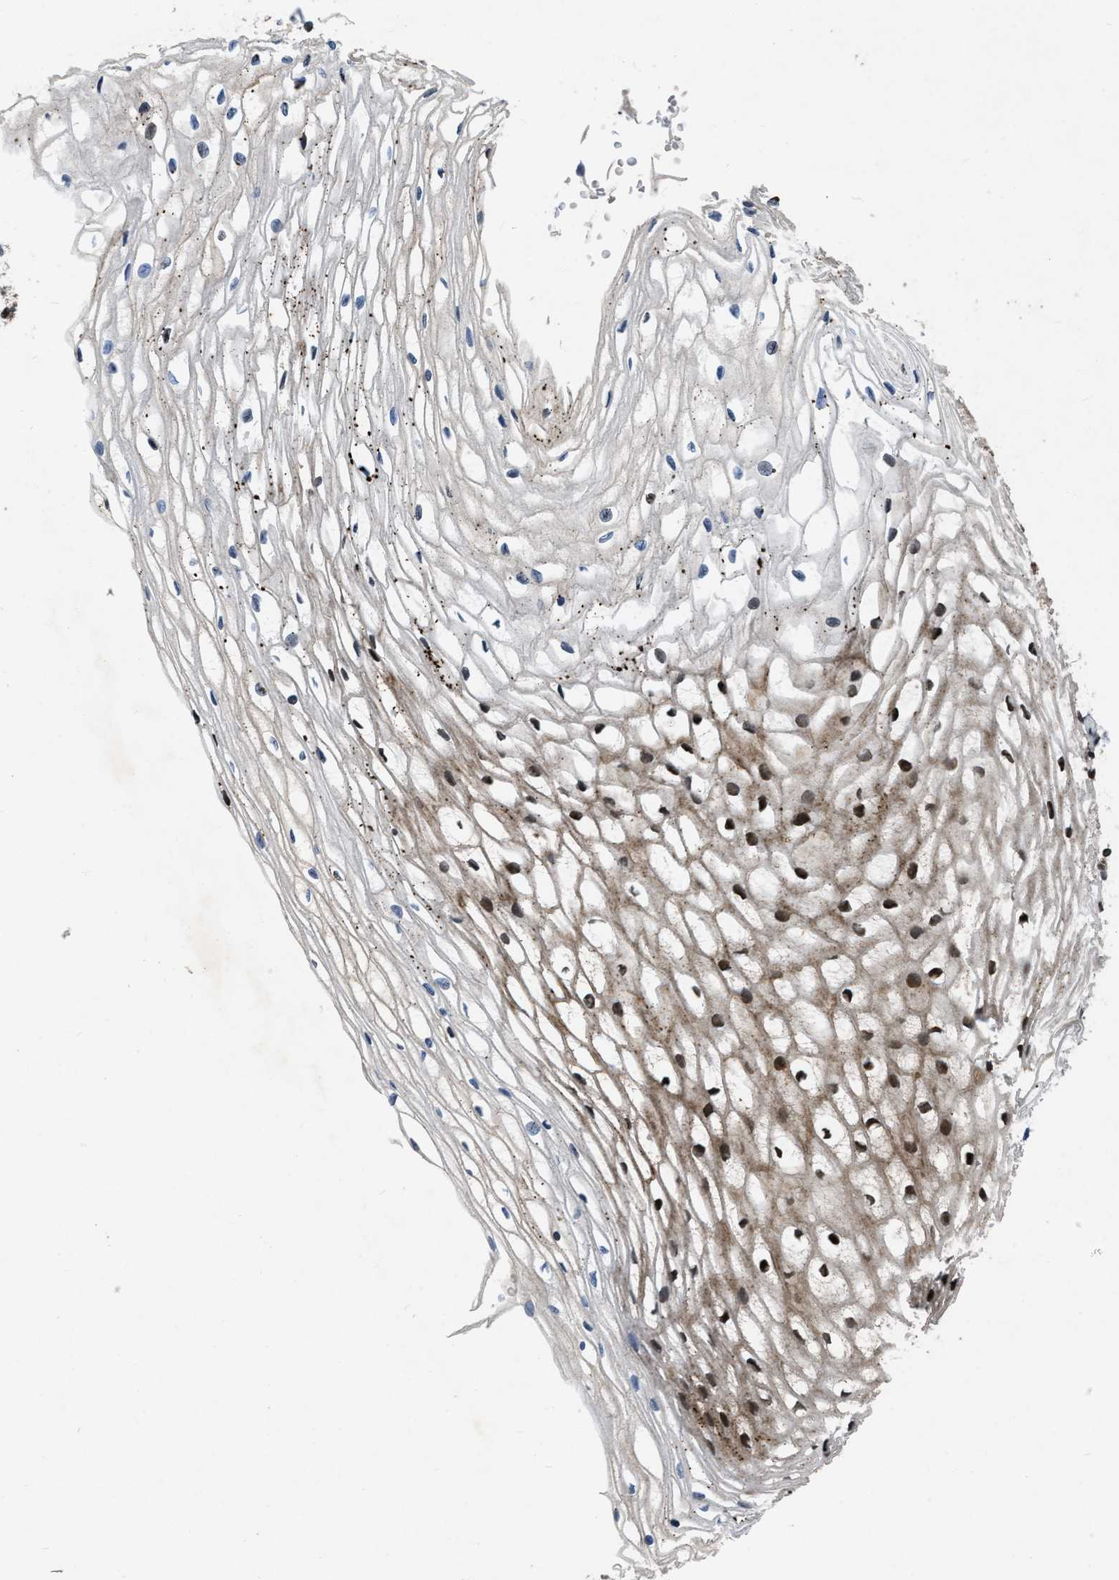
{"staining": {"intensity": "moderate", "quantity": ">75%", "location": "cytoplasmic/membranous,nuclear"}, "tissue": "cervix", "cell_type": "Glandular cells", "image_type": "normal", "snomed": [{"axis": "morphology", "description": "Normal tissue, NOS"}, {"axis": "topography", "description": "Cervix"}], "caption": "The histopathology image demonstrates staining of benign cervix, revealing moderate cytoplasmic/membranous,nuclear protein positivity (brown color) within glandular cells. Using DAB (brown) and hematoxylin (blue) stains, captured at high magnification using brightfield microscopy.", "gene": "ZNHIT1", "patient": {"sex": "female", "age": 77}}